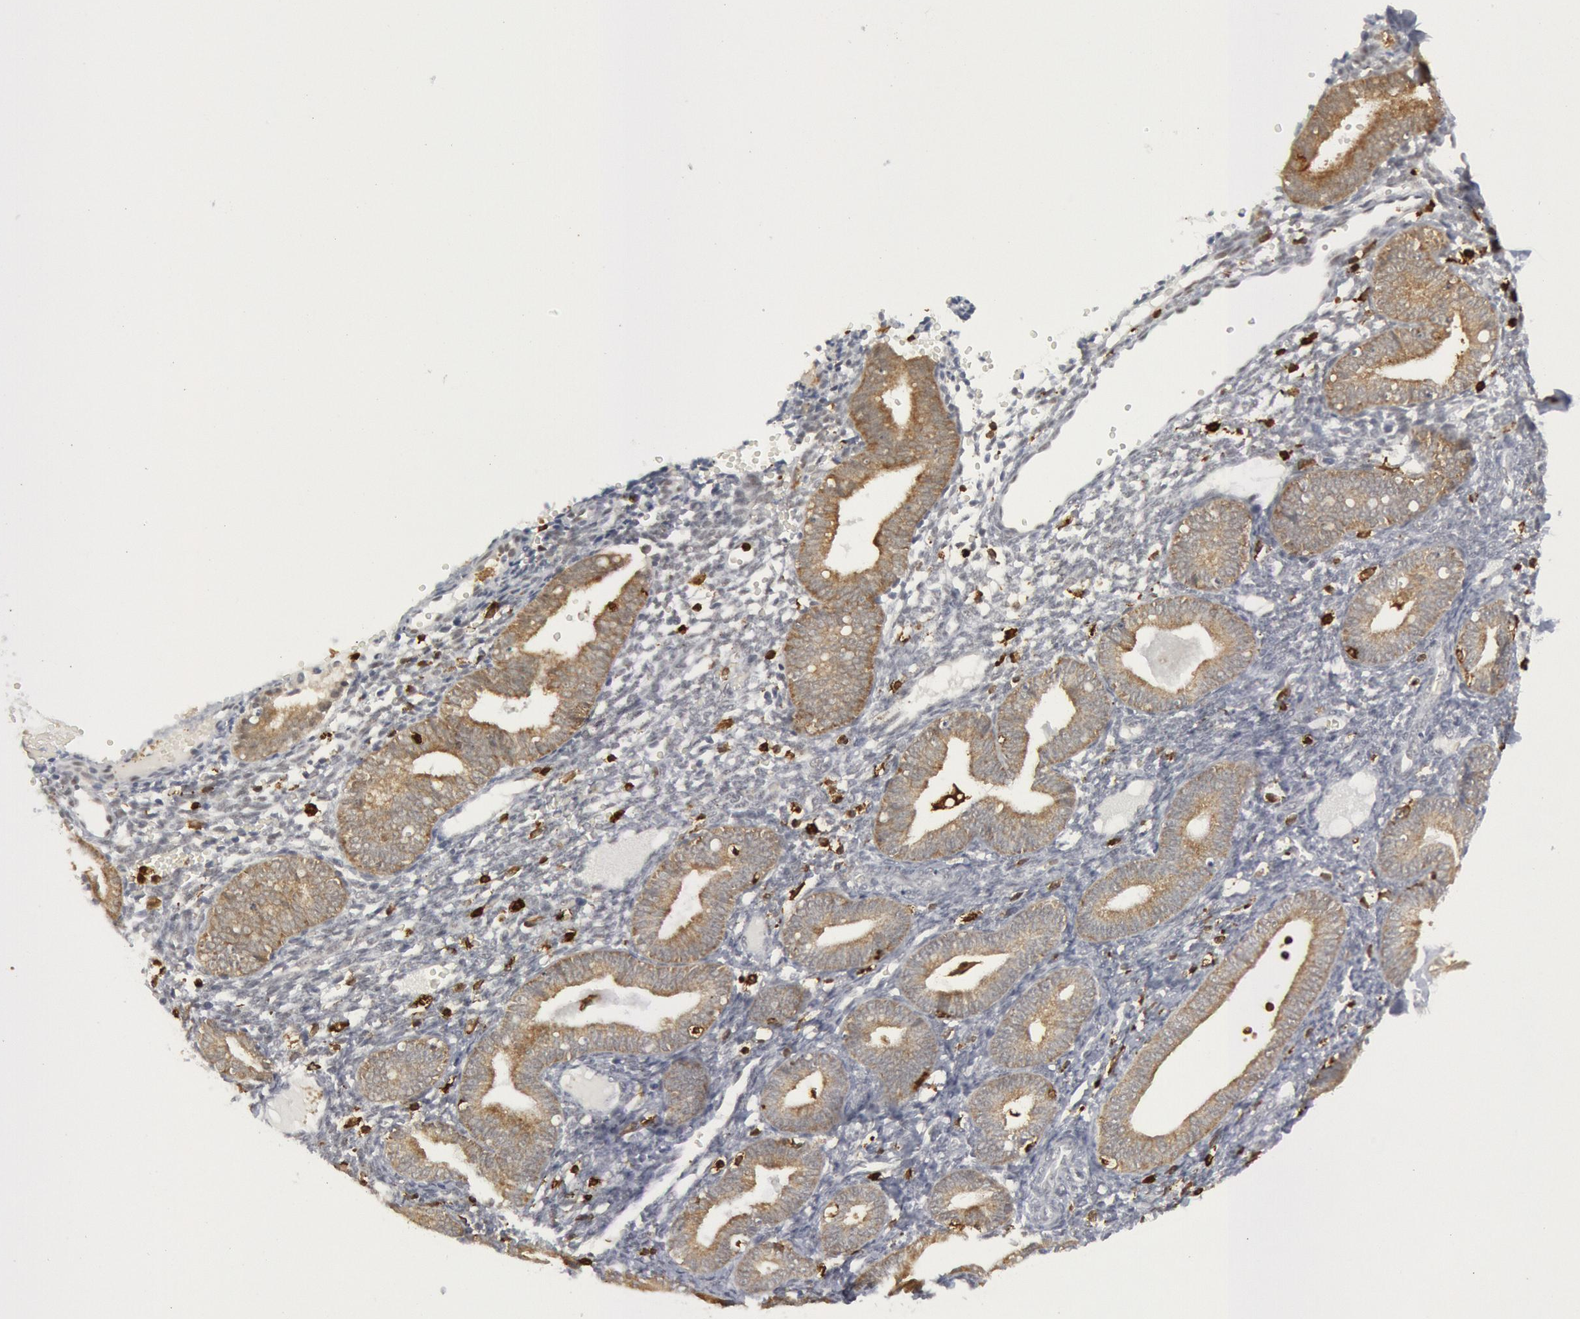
{"staining": {"intensity": "negative", "quantity": "none", "location": "none"}, "tissue": "endometrium", "cell_type": "Cells in endometrial stroma", "image_type": "normal", "snomed": [{"axis": "morphology", "description": "Normal tissue, NOS"}, {"axis": "topography", "description": "Endometrium"}], "caption": "There is no significant expression in cells in endometrial stroma of endometrium. (IHC, brightfield microscopy, high magnification).", "gene": "PTPN6", "patient": {"sex": "female", "age": 61}}